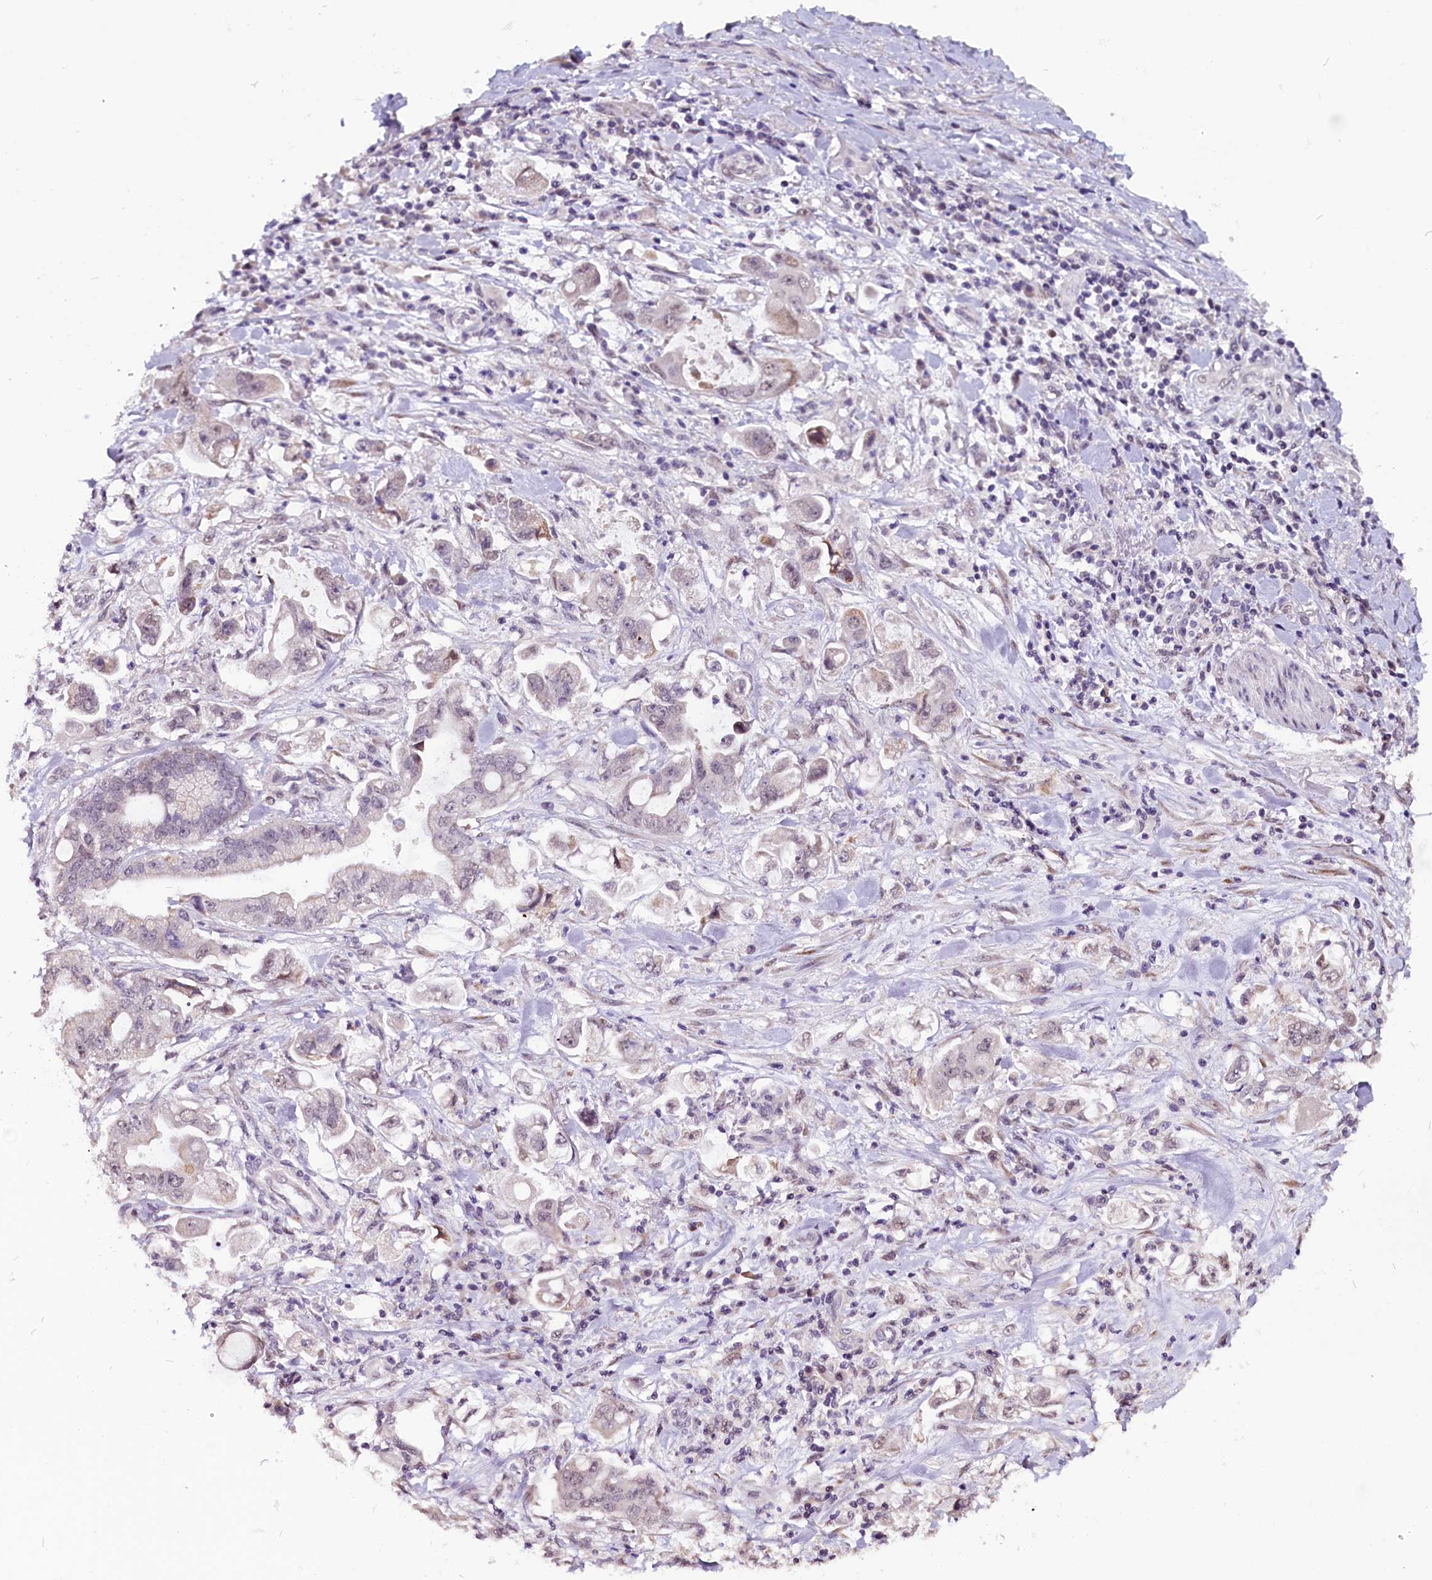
{"staining": {"intensity": "weak", "quantity": "<25%", "location": "nuclear"}, "tissue": "stomach cancer", "cell_type": "Tumor cells", "image_type": "cancer", "snomed": [{"axis": "morphology", "description": "Adenocarcinoma, NOS"}, {"axis": "topography", "description": "Stomach"}], "caption": "Photomicrograph shows no significant protein staining in tumor cells of stomach cancer.", "gene": "RPUSD2", "patient": {"sex": "male", "age": 62}}